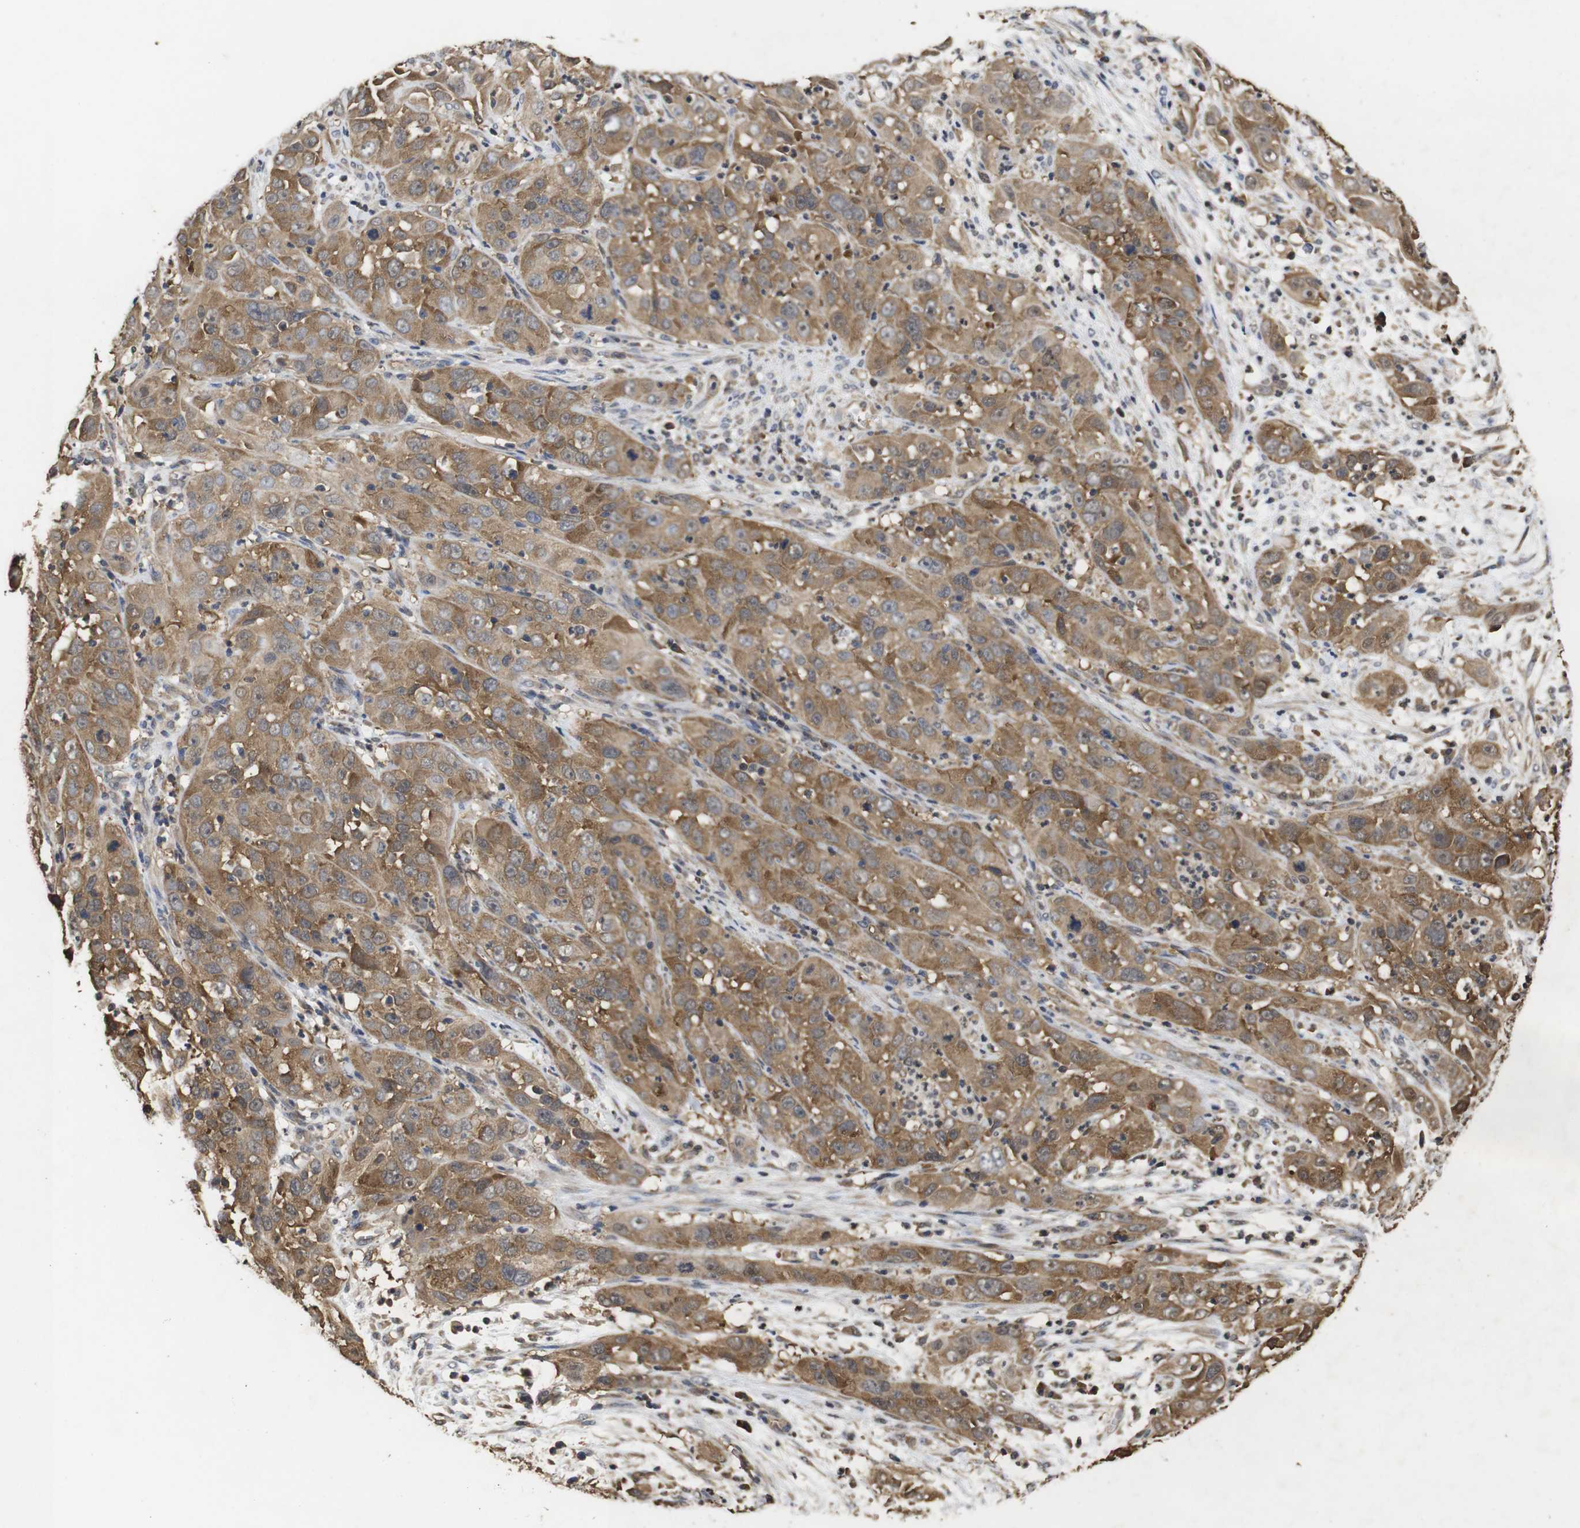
{"staining": {"intensity": "moderate", "quantity": ">75%", "location": "cytoplasmic/membranous,nuclear"}, "tissue": "cervical cancer", "cell_type": "Tumor cells", "image_type": "cancer", "snomed": [{"axis": "morphology", "description": "Squamous cell carcinoma, NOS"}, {"axis": "topography", "description": "Cervix"}], "caption": "Moderate cytoplasmic/membranous and nuclear protein positivity is identified in about >75% of tumor cells in cervical squamous cell carcinoma.", "gene": "SUMO3", "patient": {"sex": "female", "age": 32}}